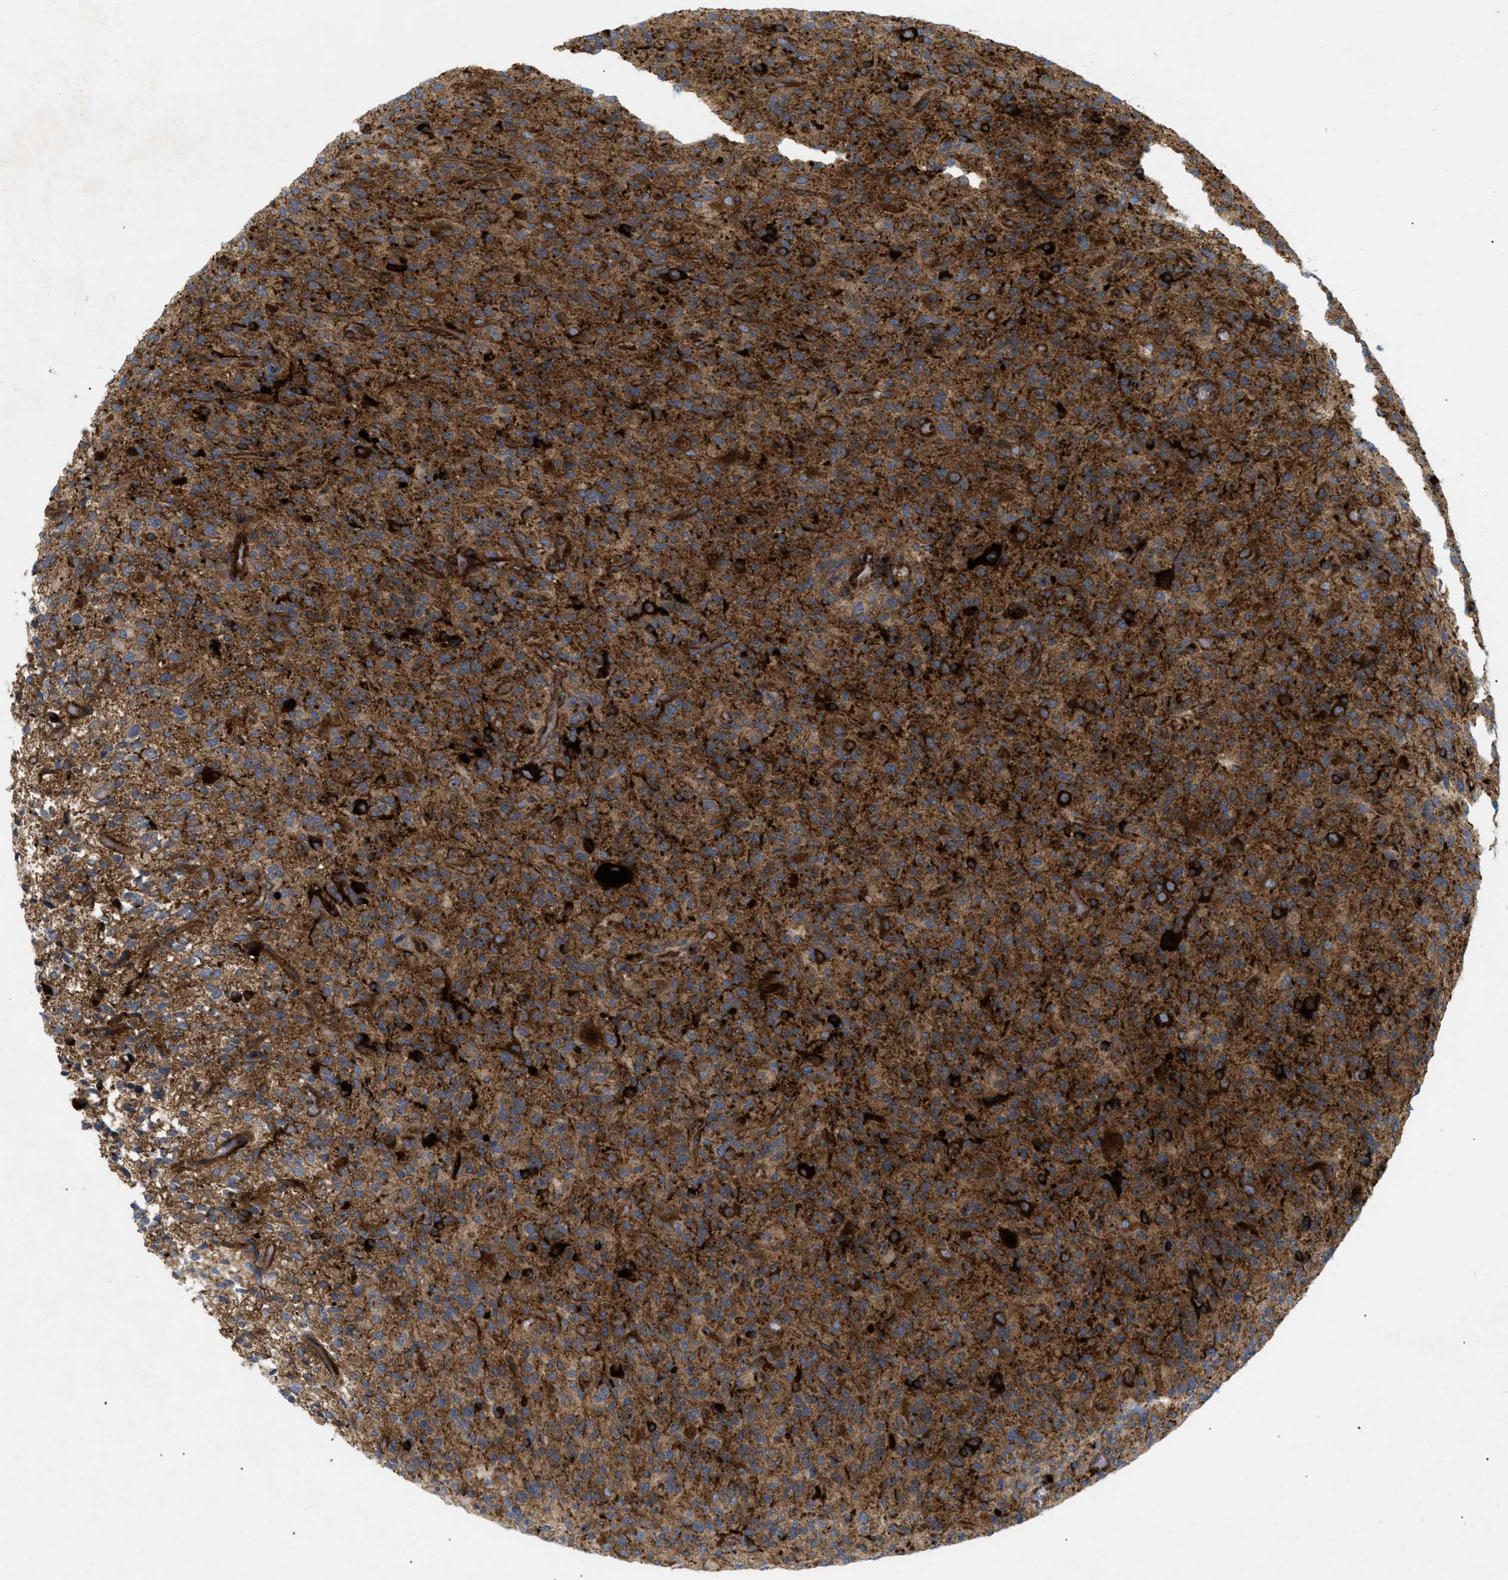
{"staining": {"intensity": "strong", "quantity": ">75%", "location": "cytoplasmic/membranous"}, "tissue": "glioma", "cell_type": "Tumor cells", "image_type": "cancer", "snomed": [{"axis": "morphology", "description": "Glioma, malignant, High grade"}, {"axis": "topography", "description": "Brain"}], "caption": "The immunohistochemical stain shows strong cytoplasmic/membranous staining in tumor cells of glioma tissue.", "gene": "DCTN4", "patient": {"sex": "male", "age": 71}}